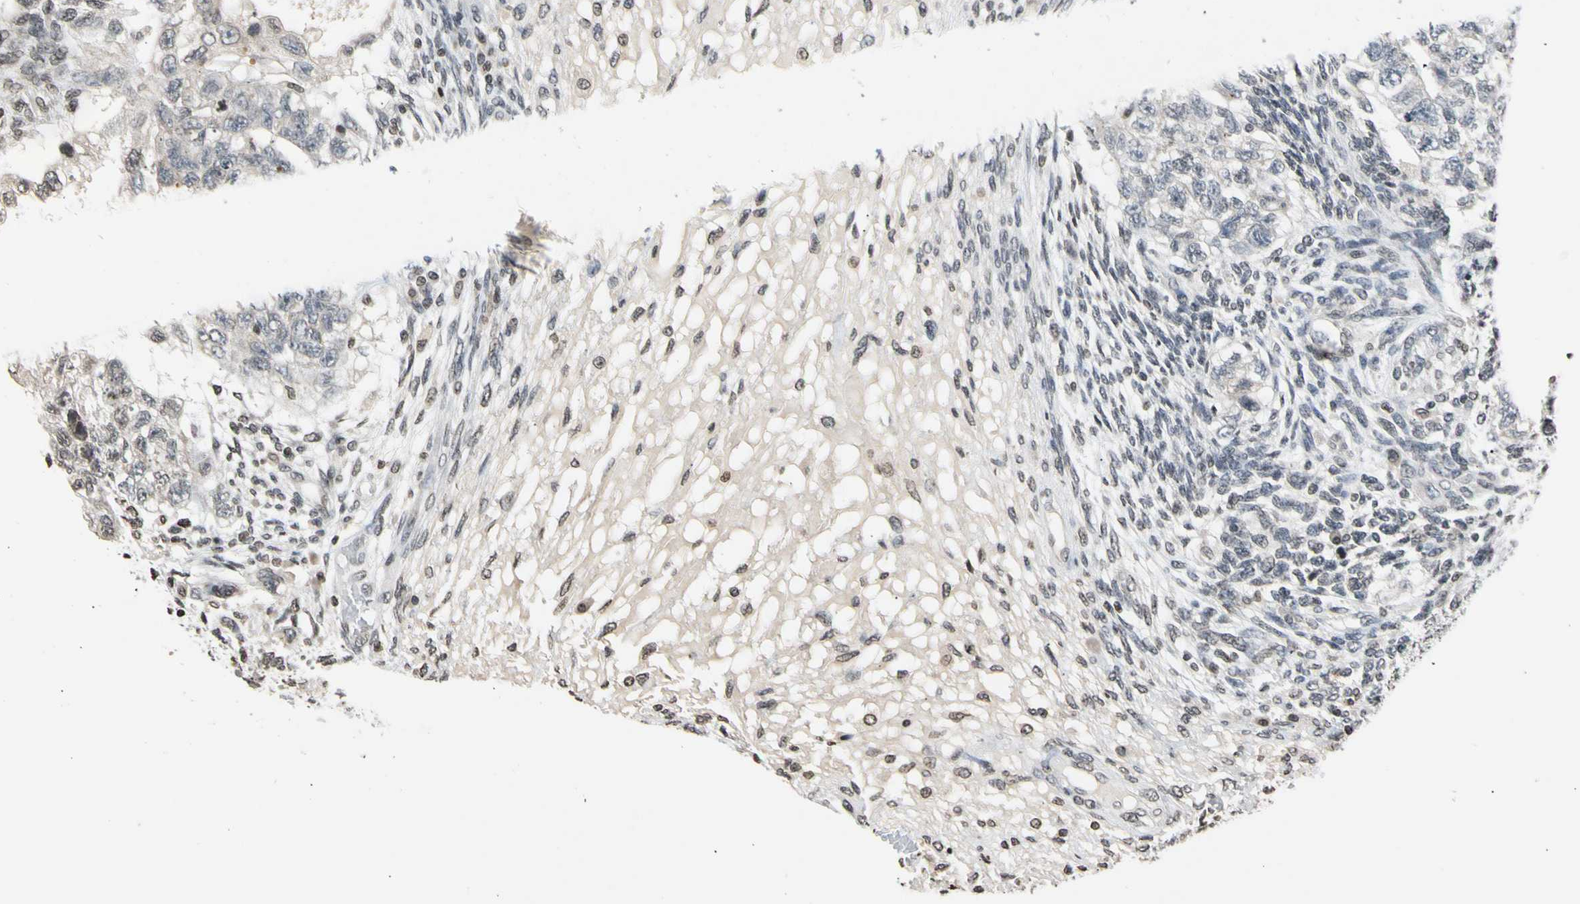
{"staining": {"intensity": "negative", "quantity": "none", "location": "none"}, "tissue": "testis cancer", "cell_type": "Tumor cells", "image_type": "cancer", "snomed": [{"axis": "morphology", "description": "Normal tissue, NOS"}, {"axis": "morphology", "description": "Carcinoma, Embryonal, NOS"}, {"axis": "topography", "description": "Testis"}], "caption": "A photomicrograph of testis cancer stained for a protein reveals no brown staining in tumor cells.", "gene": "GPX4", "patient": {"sex": "male", "age": 36}}